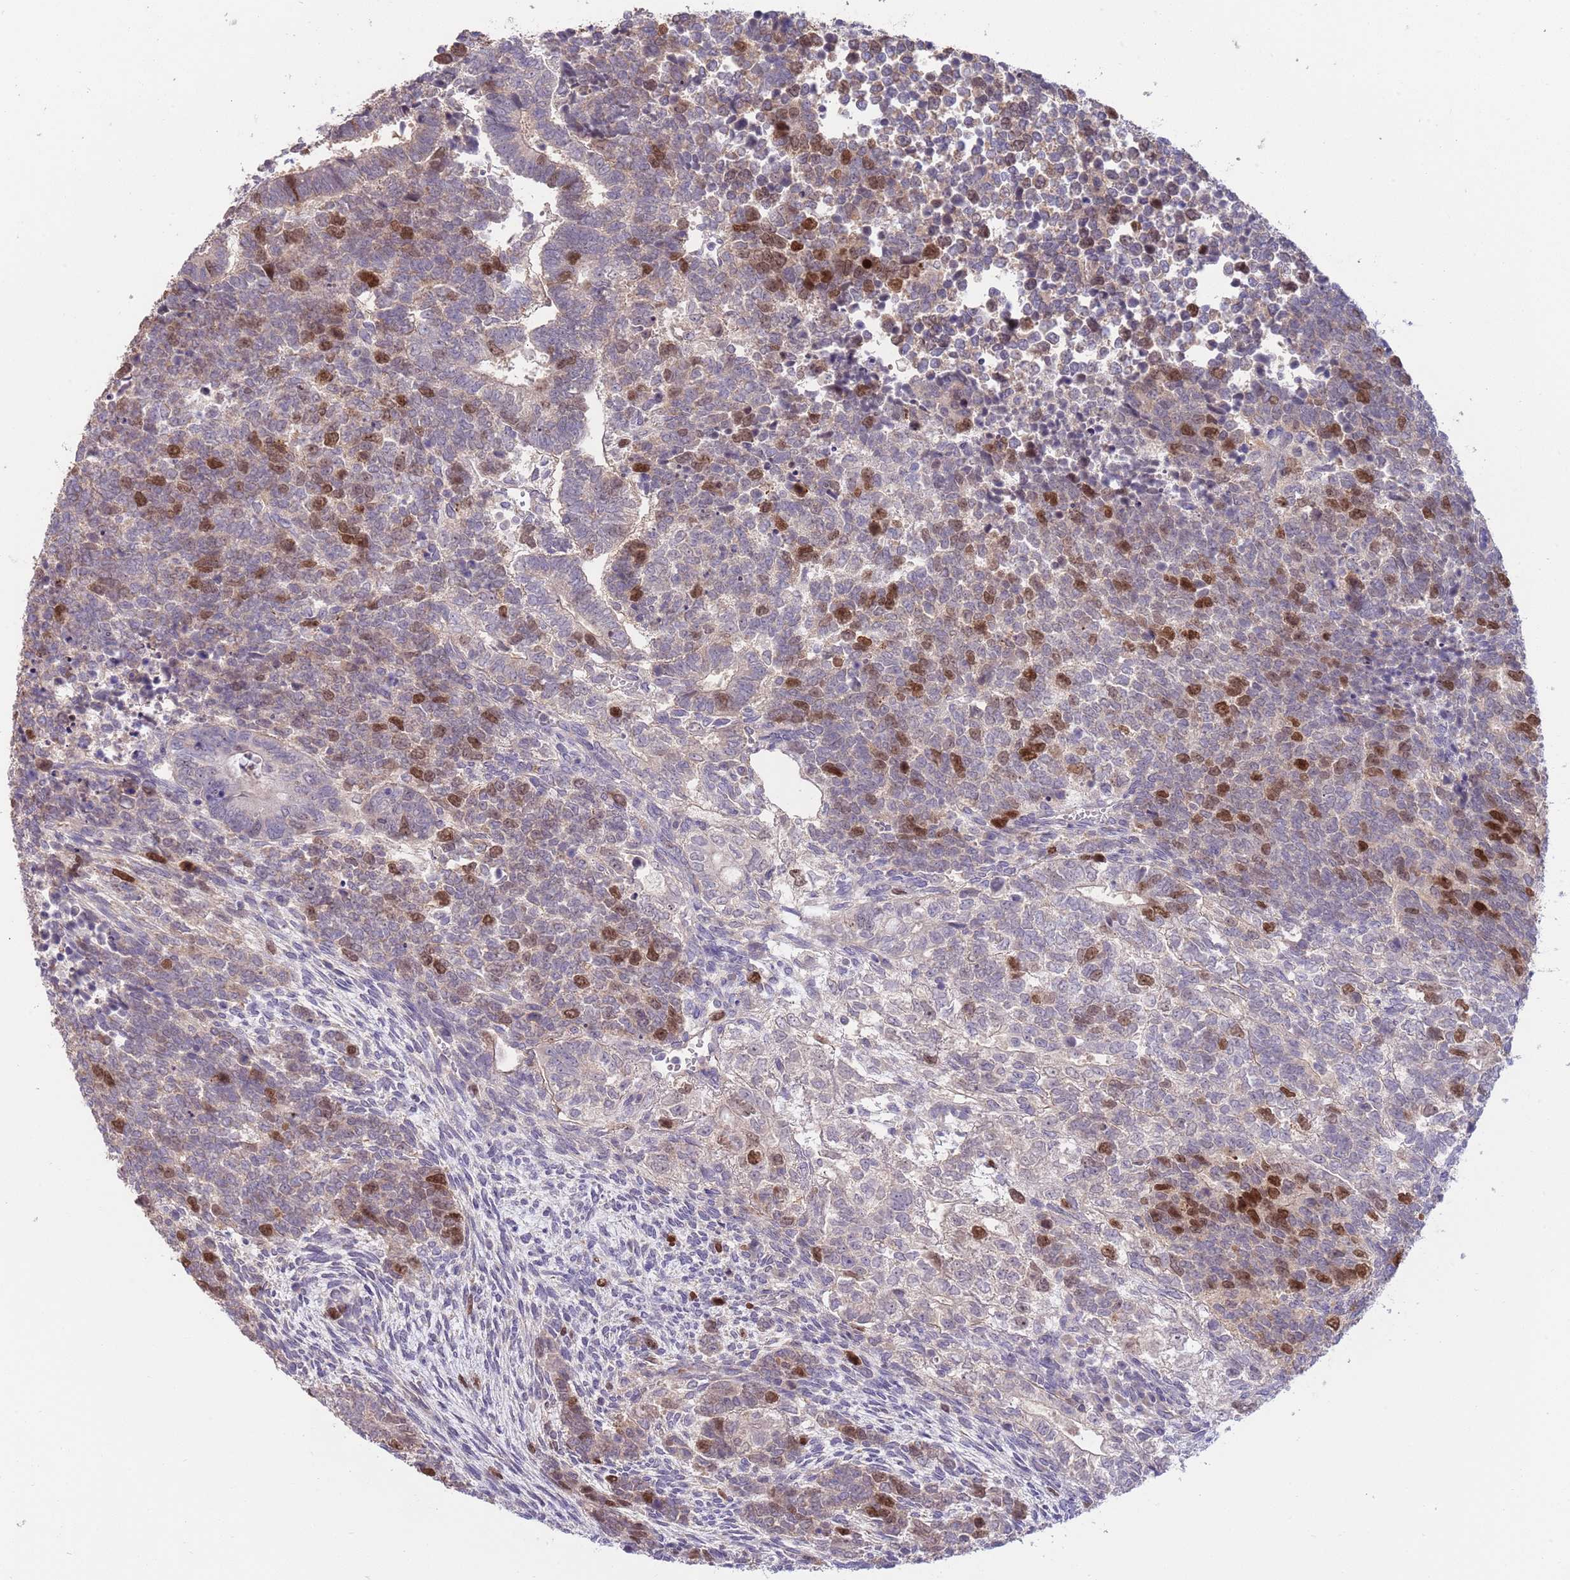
{"staining": {"intensity": "strong", "quantity": "<25%", "location": "nuclear"}, "tissue": "testis cancer", "cell_type": "Tumor cells", "image_type": "cancer", "snomed": [{"axis": "morphology", "description": "Carcinoma, Embryonal, NOS"}, {"axis": "topography", "description": "Testis"}], "caption": "High-power microscopy captured an immunohistochemistry (IHC) micrograph of testis cancer (embryonal carcinoma), revealing strong nuclear staining in approximately <25% of tumor cells. The protein of interest is stained brown, and the nuclei are stained in blue (DAB (3,3'-diaminobenzidine) IHC with brightfield microscopy, high magnification).", "gene": "PIMREG", "patient": {"sex": "male", "age": 23}}